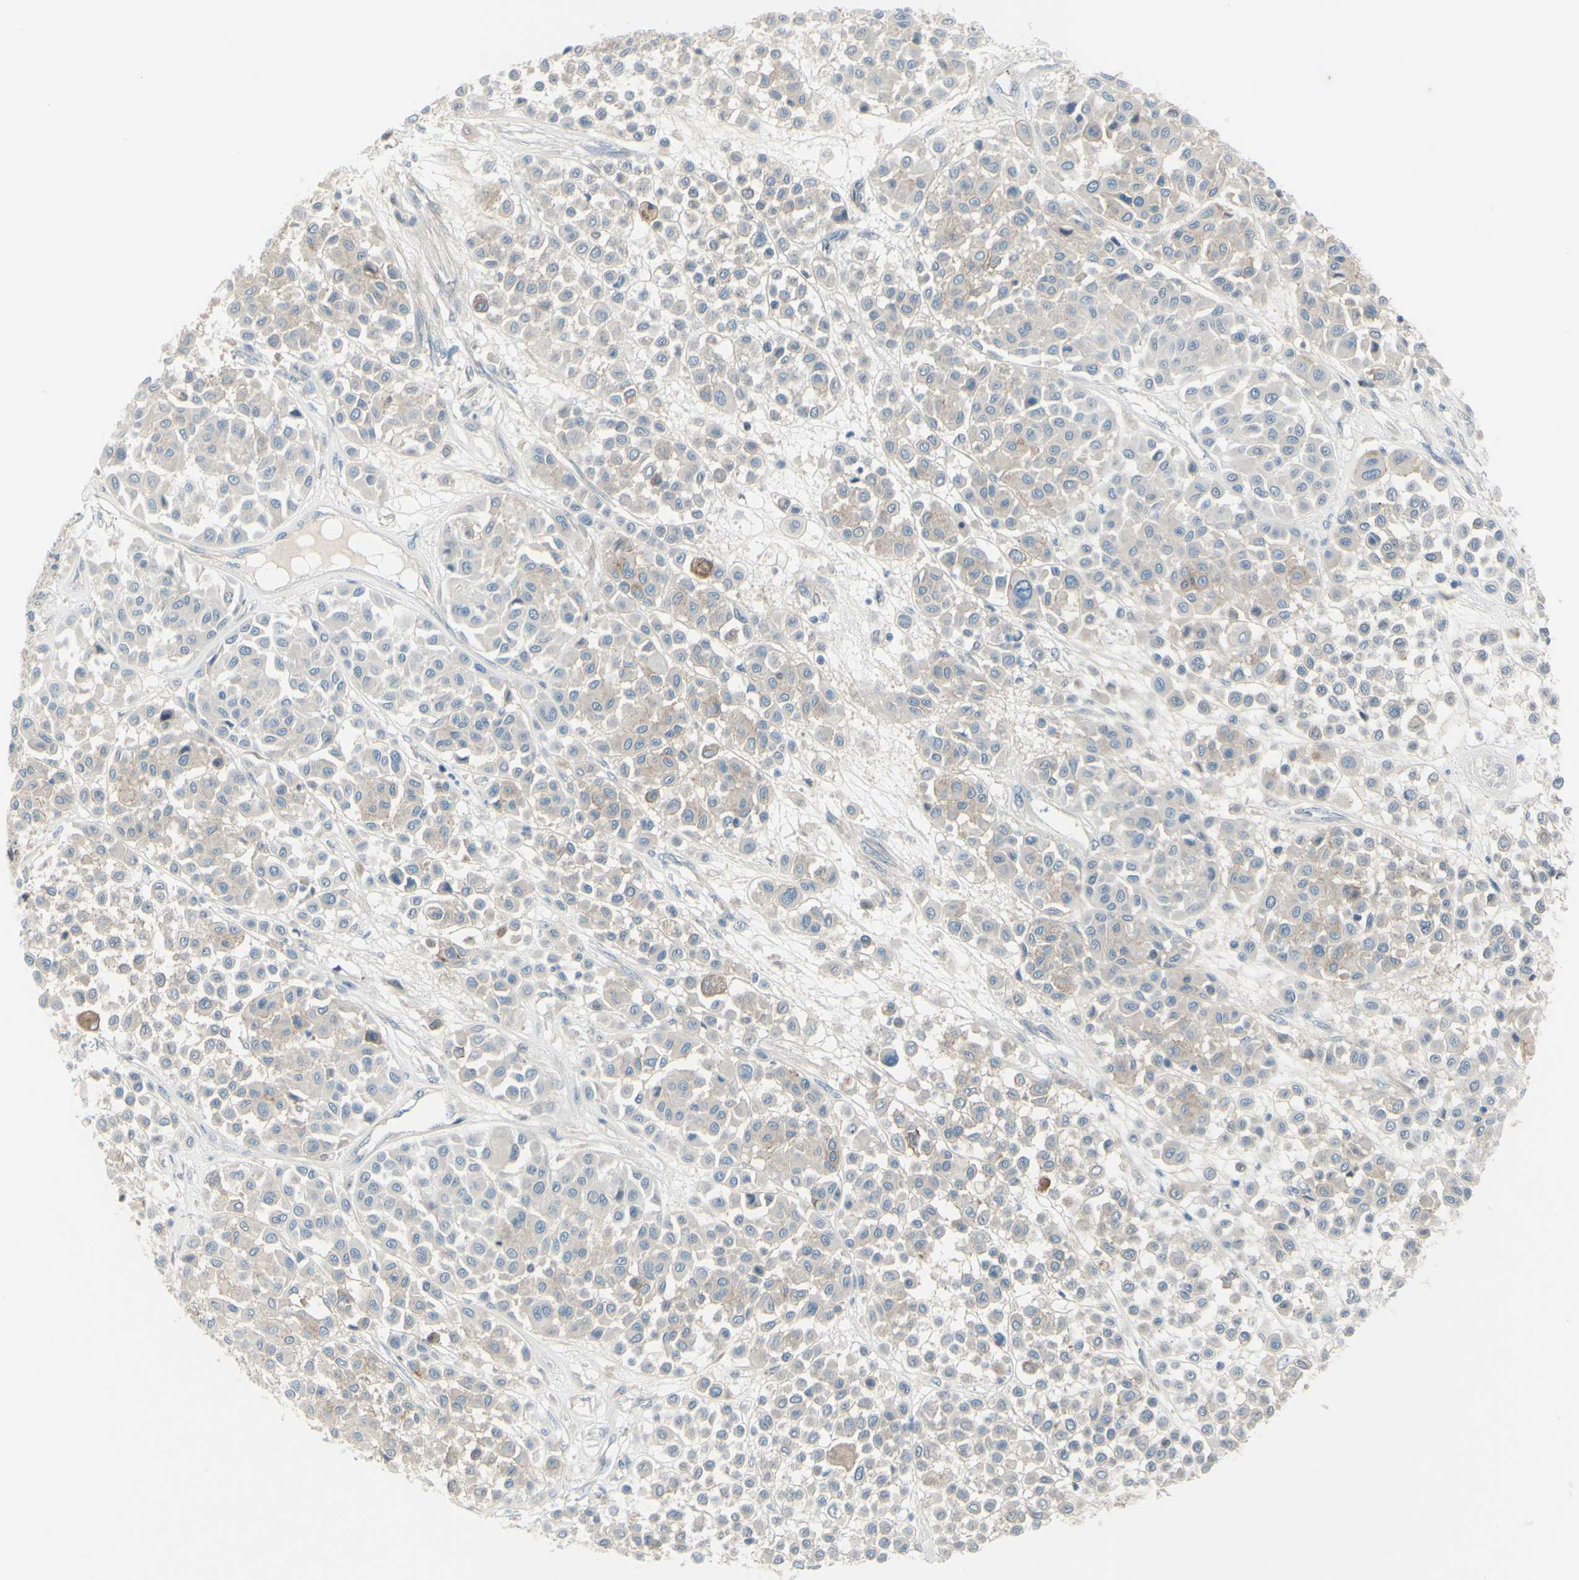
{"staining": {"intensity": "weak", "quantity": "25%-75%", "location": "cytoplasmic/membranous"}, "tissue": "melanoma", "cell_type": "Tumor cells", "image_type": "cancer", "snomed": [{"axis": "morphology", "description": "Malignant melanoma, Metastatic site"}, {"axis": "topography", "description": "Soft tissue"}], "caption": "IHC (DAB (3,3'-diaminobenzidine)) staining of human melanoma displays weak cytoplasmic/membranous protein staining in approximately 25%-75% of tumor cells.", "gene": "LRRK1", "patient": {"sex": "male", "age": 41}}